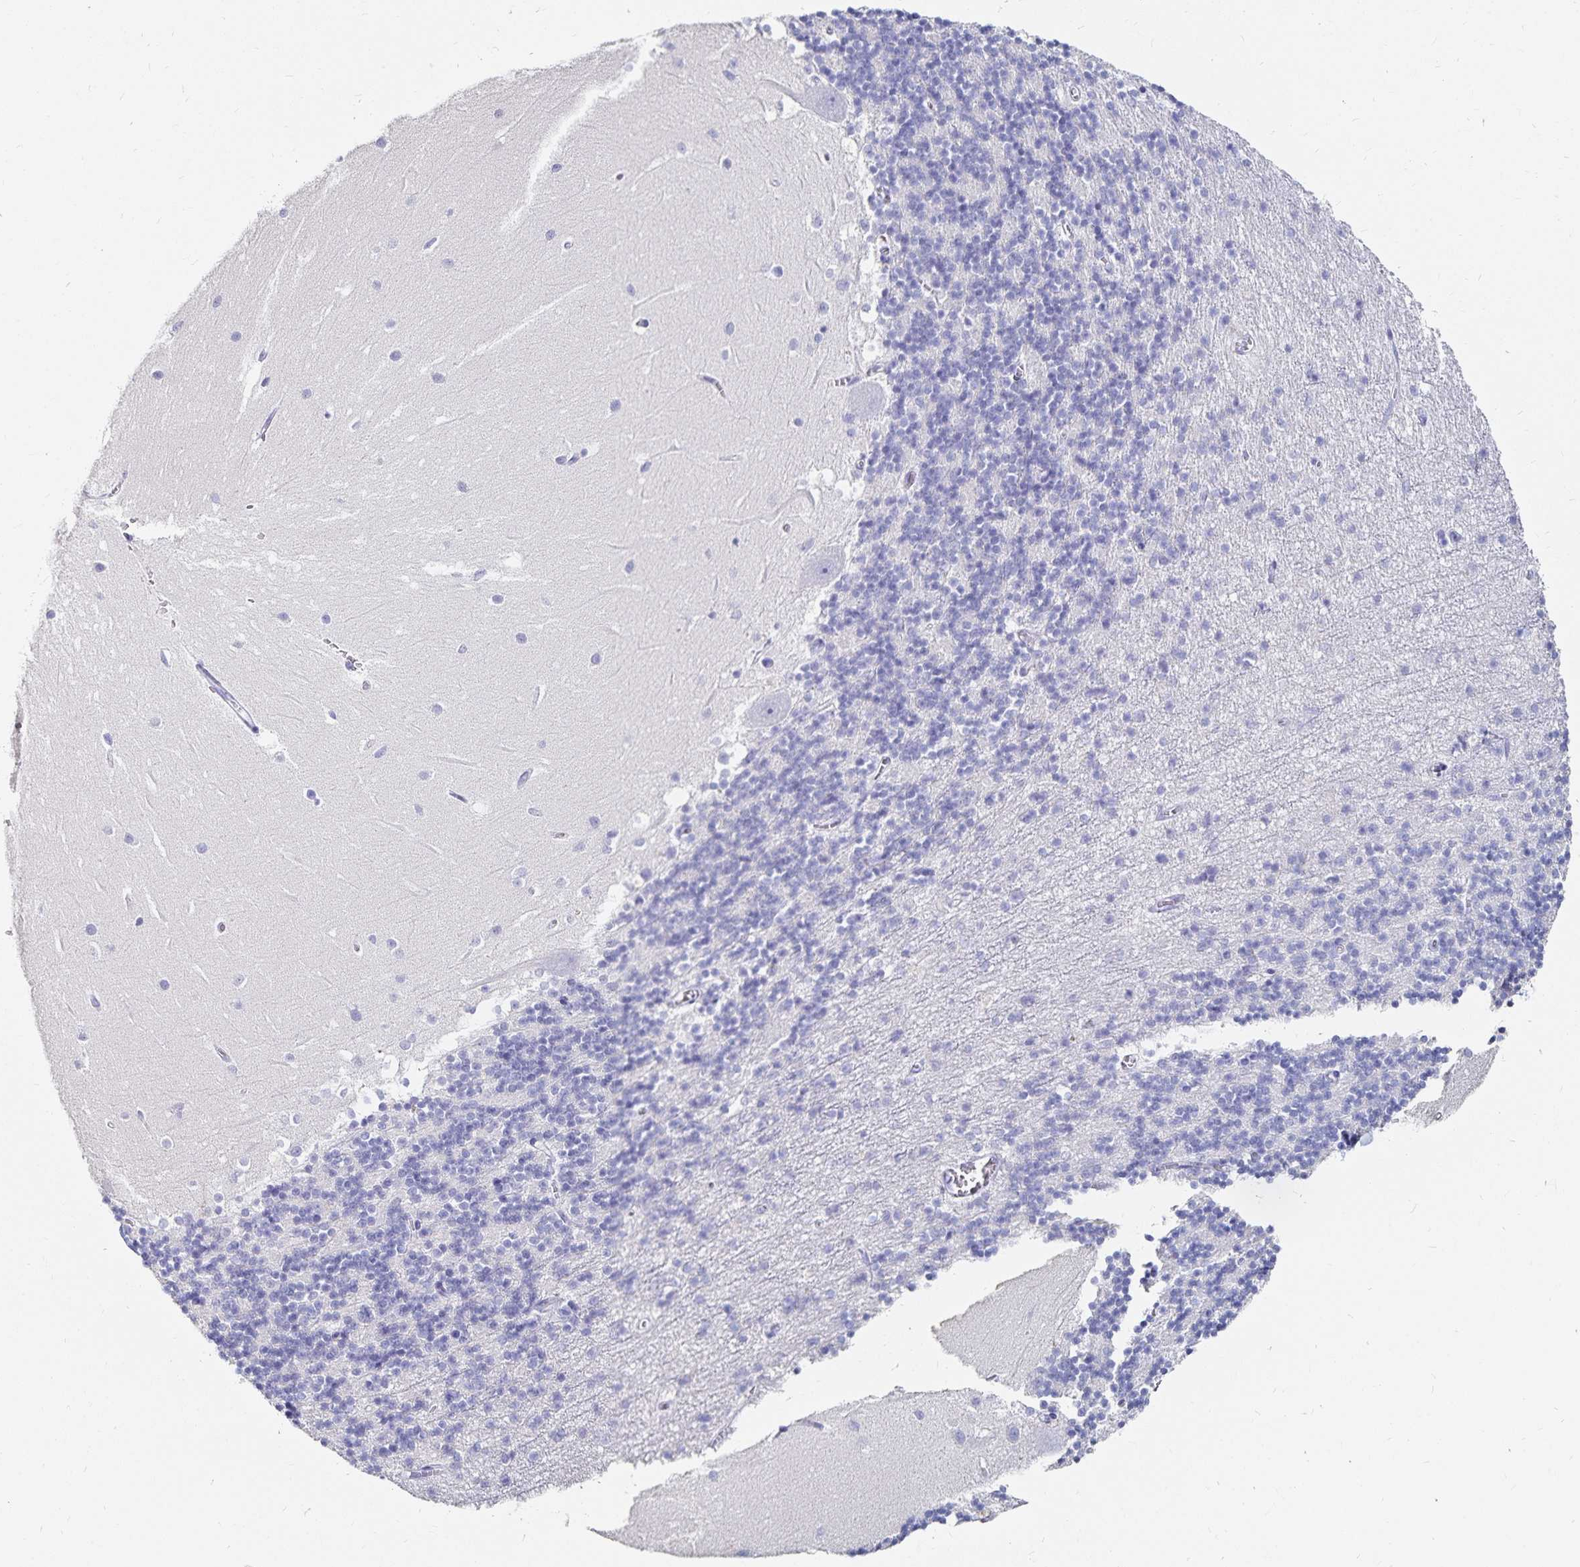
{"staining": {"intensity": "negative", "quantity": "none", "location": "none"}, "tissue": "cerebellum", "cell_type": "Cells in granular layer", "image_type": "normal", "snomed": [{"axis": "morphology", "description": "Normal tissue, NOS"}, {"axis": "topography", "description": "Cerebellum"}], "caption": "Immunohistochemistry (IHC) of unremarkable cerebellum demonstrates no positivity in cells in granular layer. (Brightfield microscopy of DAB (3,3'-diaminobenzidine) IHC at high magnification).", "gene": "TNIP1", "patient": {"sex": "male", "age": 54}}